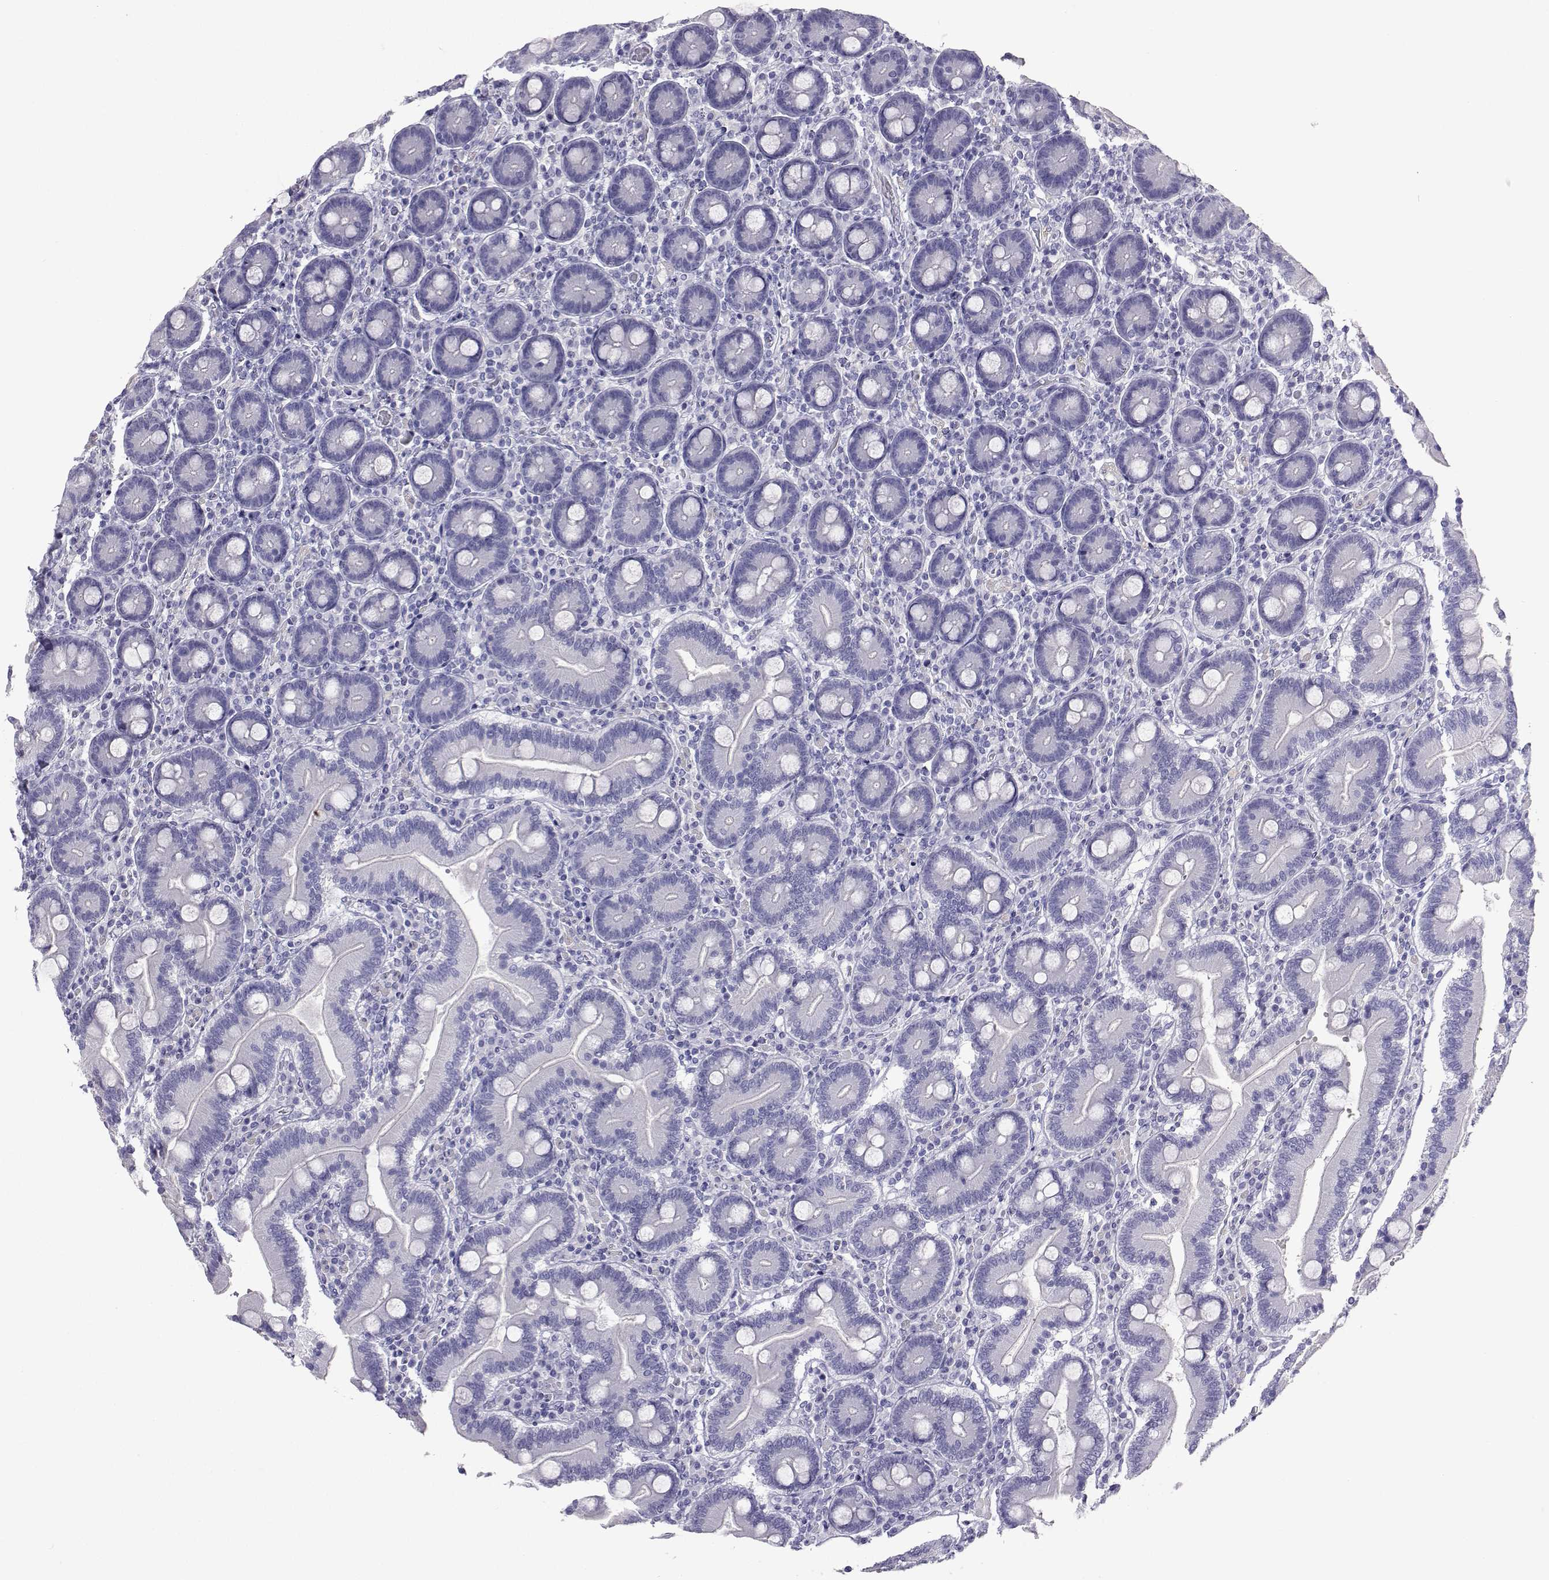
{"staining": {"intensity": "negative", "quantity": "none", "location": "none"}, "tissue": "duodenum", "cell_type": "Glandular cells", "image_type": "normal", "snomed": [{"axis": "morphology", "description": "Normal tissue, NOS"}, {"axis": "topography", "description": "Duodenum"}], "caption": "DAB immunohistochemical staining of benign human duodenum reveals no significant positivity in glandular cells. (DAB immunohistochemistry with hematoxylin counter stain).", "gene": "PLIN4", "patient": {"sex": "female", "age": 62}}